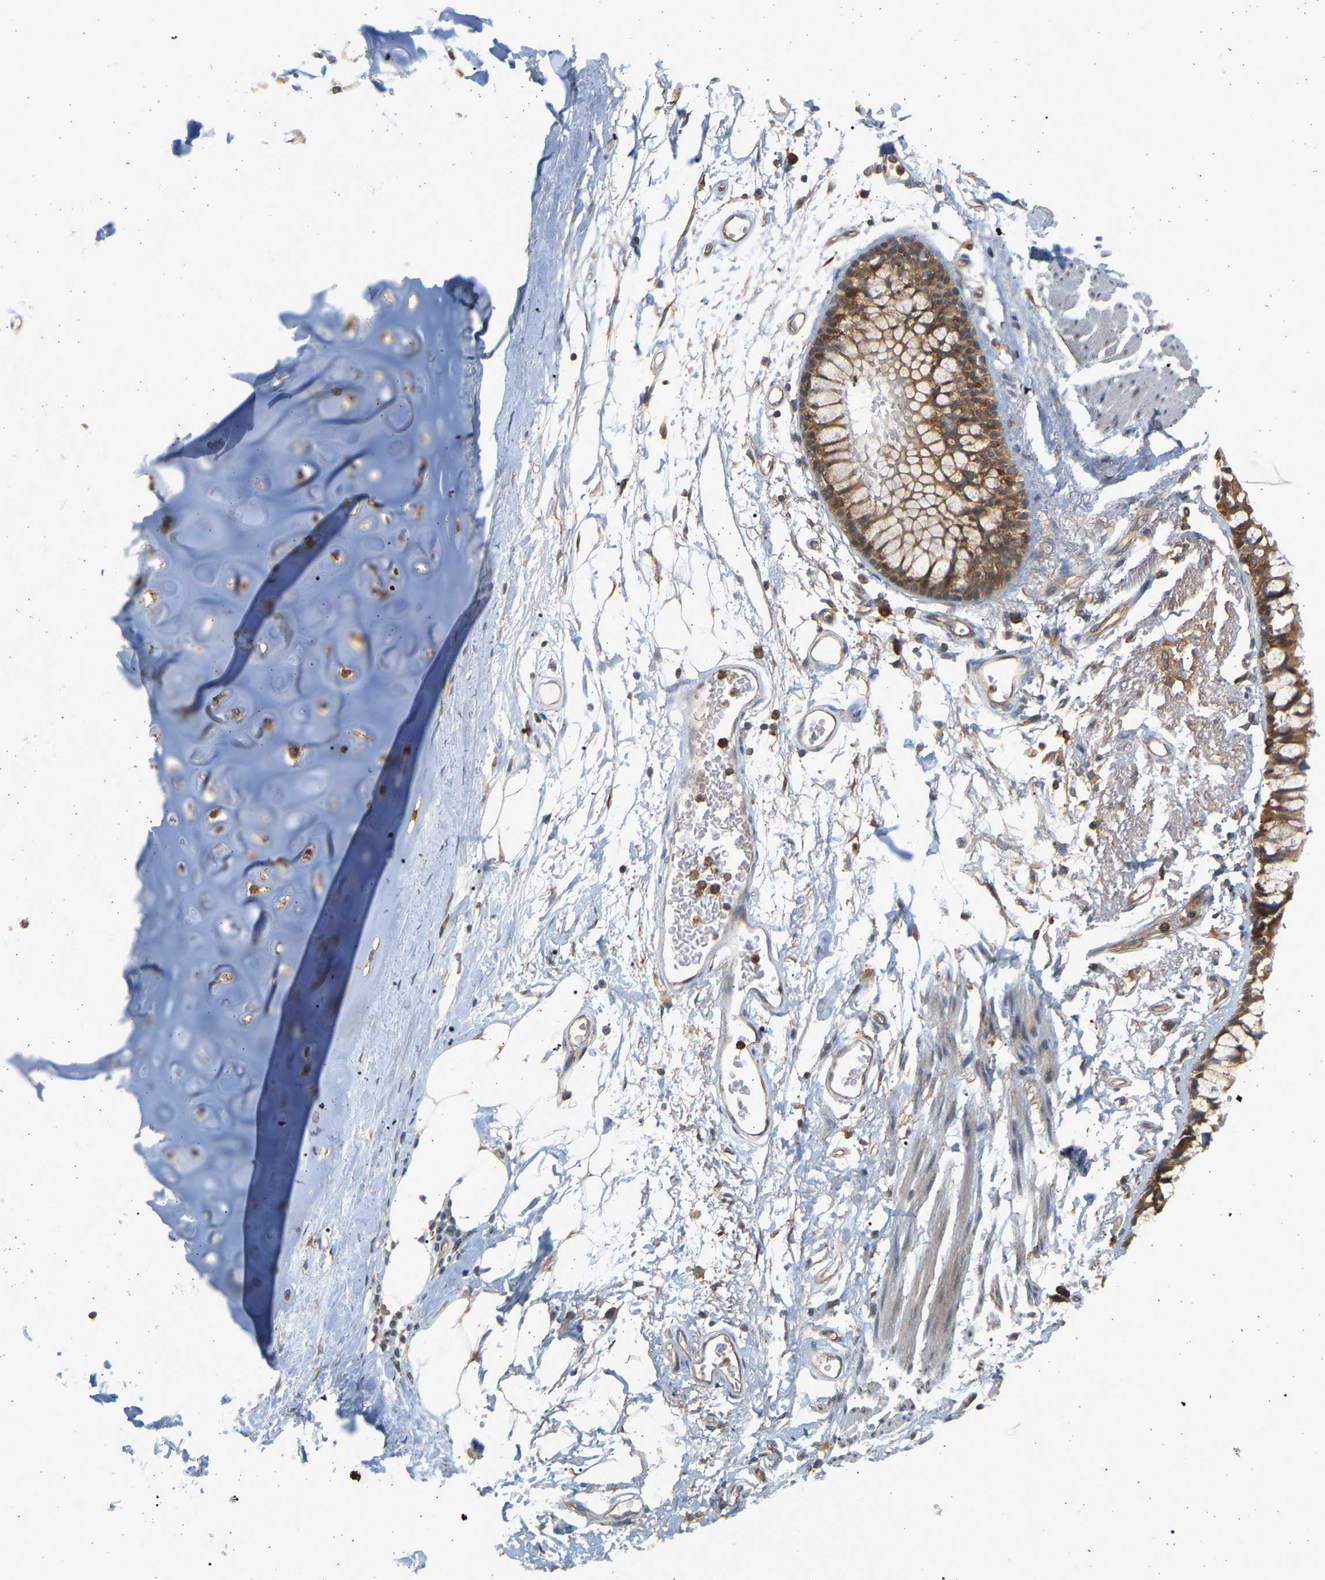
{"staining": {"intensity": "weak", "quantity": "25%-75%", "location": "cytoplasmic/membranous"}, "tissue": "adipose tissue", "cell_type": "Adipocytes", "image_type": "normal", "snomed": [{"axis": "morphology", "description": "Normal tissue, NOS"}, {"axis": "topography", "description": "Cartilage tissue"}, {"axis": "topography", "description": "Bronchus"}], "caption": "Immunohistochemical staining of normal human adipose tissue reveals low levels of weak cytoplasmic/membranous expression in about 25%-75% of adipocytes.", "gene": "B4GALT6", "patient": {"sex": "female", "age": 73}}